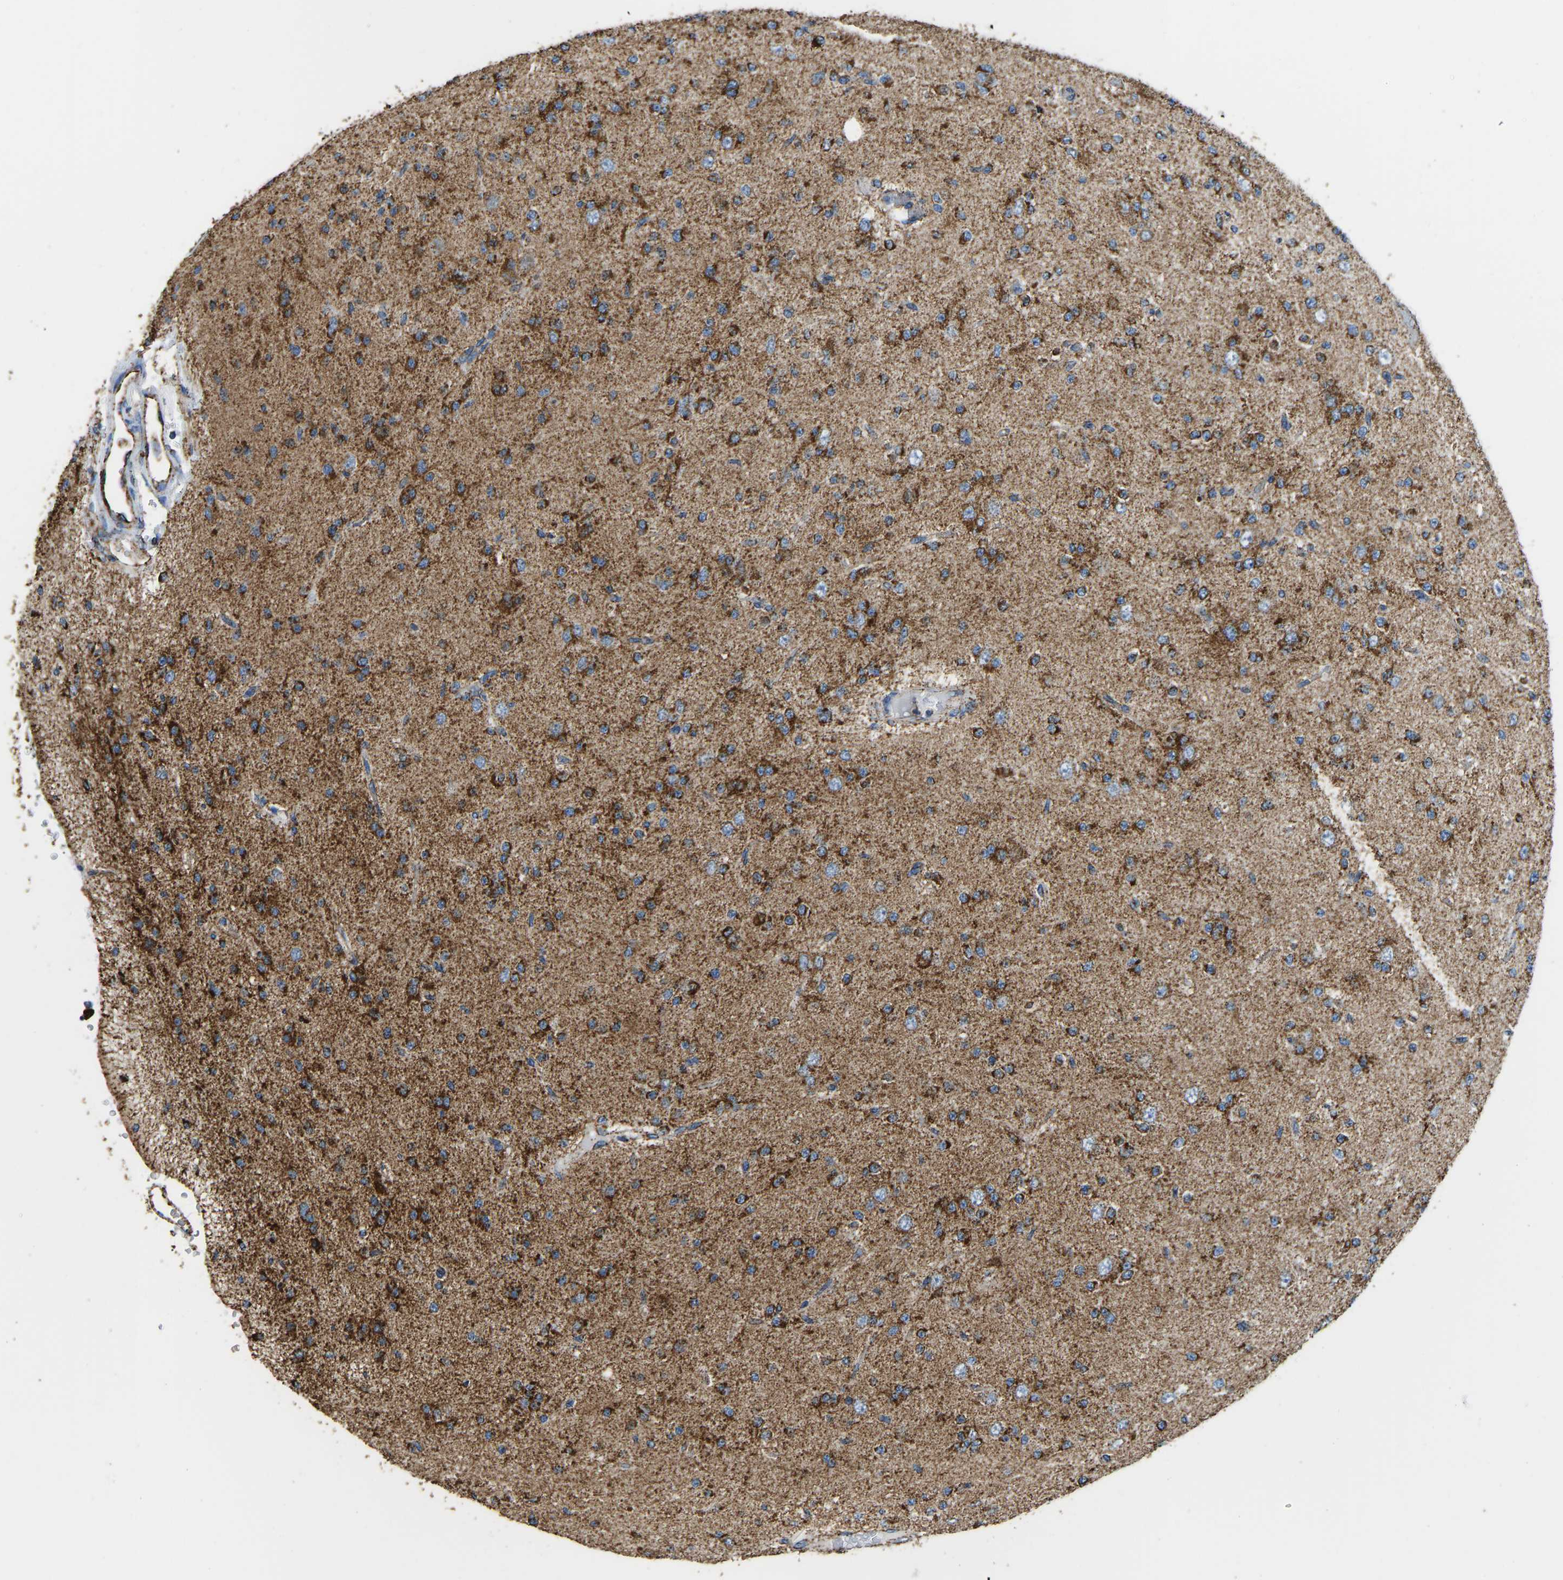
{"staining": {"intensity": "strong", "quantity": ">75%", "location": "cytoplasmic/membranous"}, "tissue": "glioma", "cell_type": "Tumor cells", "image_type": "cancer", "snomed": [{"axis": "morphology", "description": "Glioma, malignant, Low grade"}, {"axis": "topography", "description": "Brain"}], "caption": "Human glioma stained with a brown dye shows strong cytoplasmic/membranous positive positivity in about >75% of tumor cells.", "gene": "IRX6", "patient": {"sex": "male", "age": 38}}